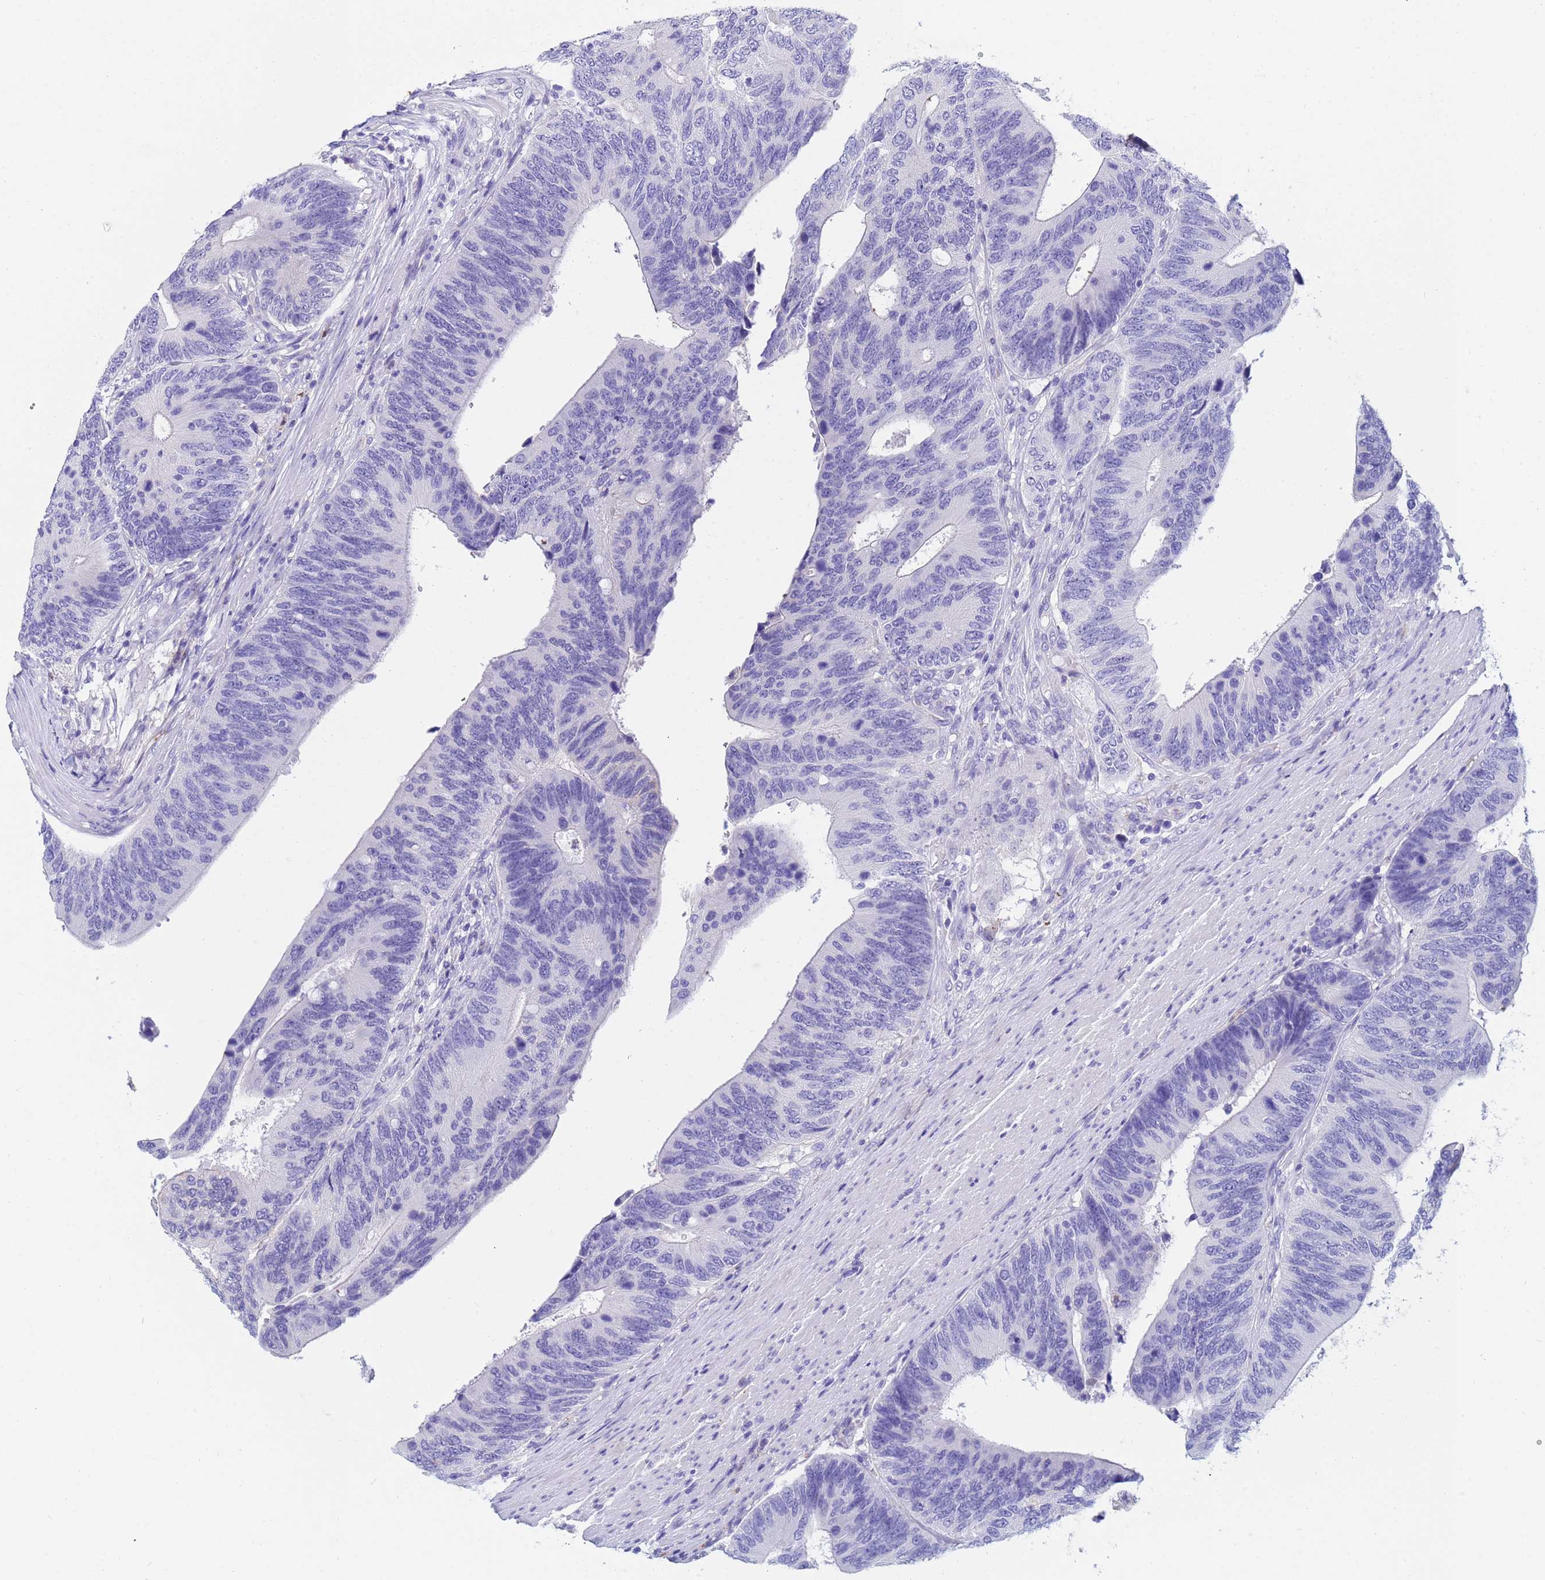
{"staining": {"intensity": "negative", "quantity": "none", "location": "none"}, "tissue": "colorectal cancer", "cell_type": "Tumor cells", "image_type": "cancer", "snomed": [{"axis": "morphology", "description": "Adenocarcinoma, NOS"}, {"axis": "topography", "description": "Colon"}], "caption": "IHC of colorectal adenocarcinoma reveals no staining in tumor cells.", "gene": "CSTB", "patient": {"sex": "male", "age": 87}}